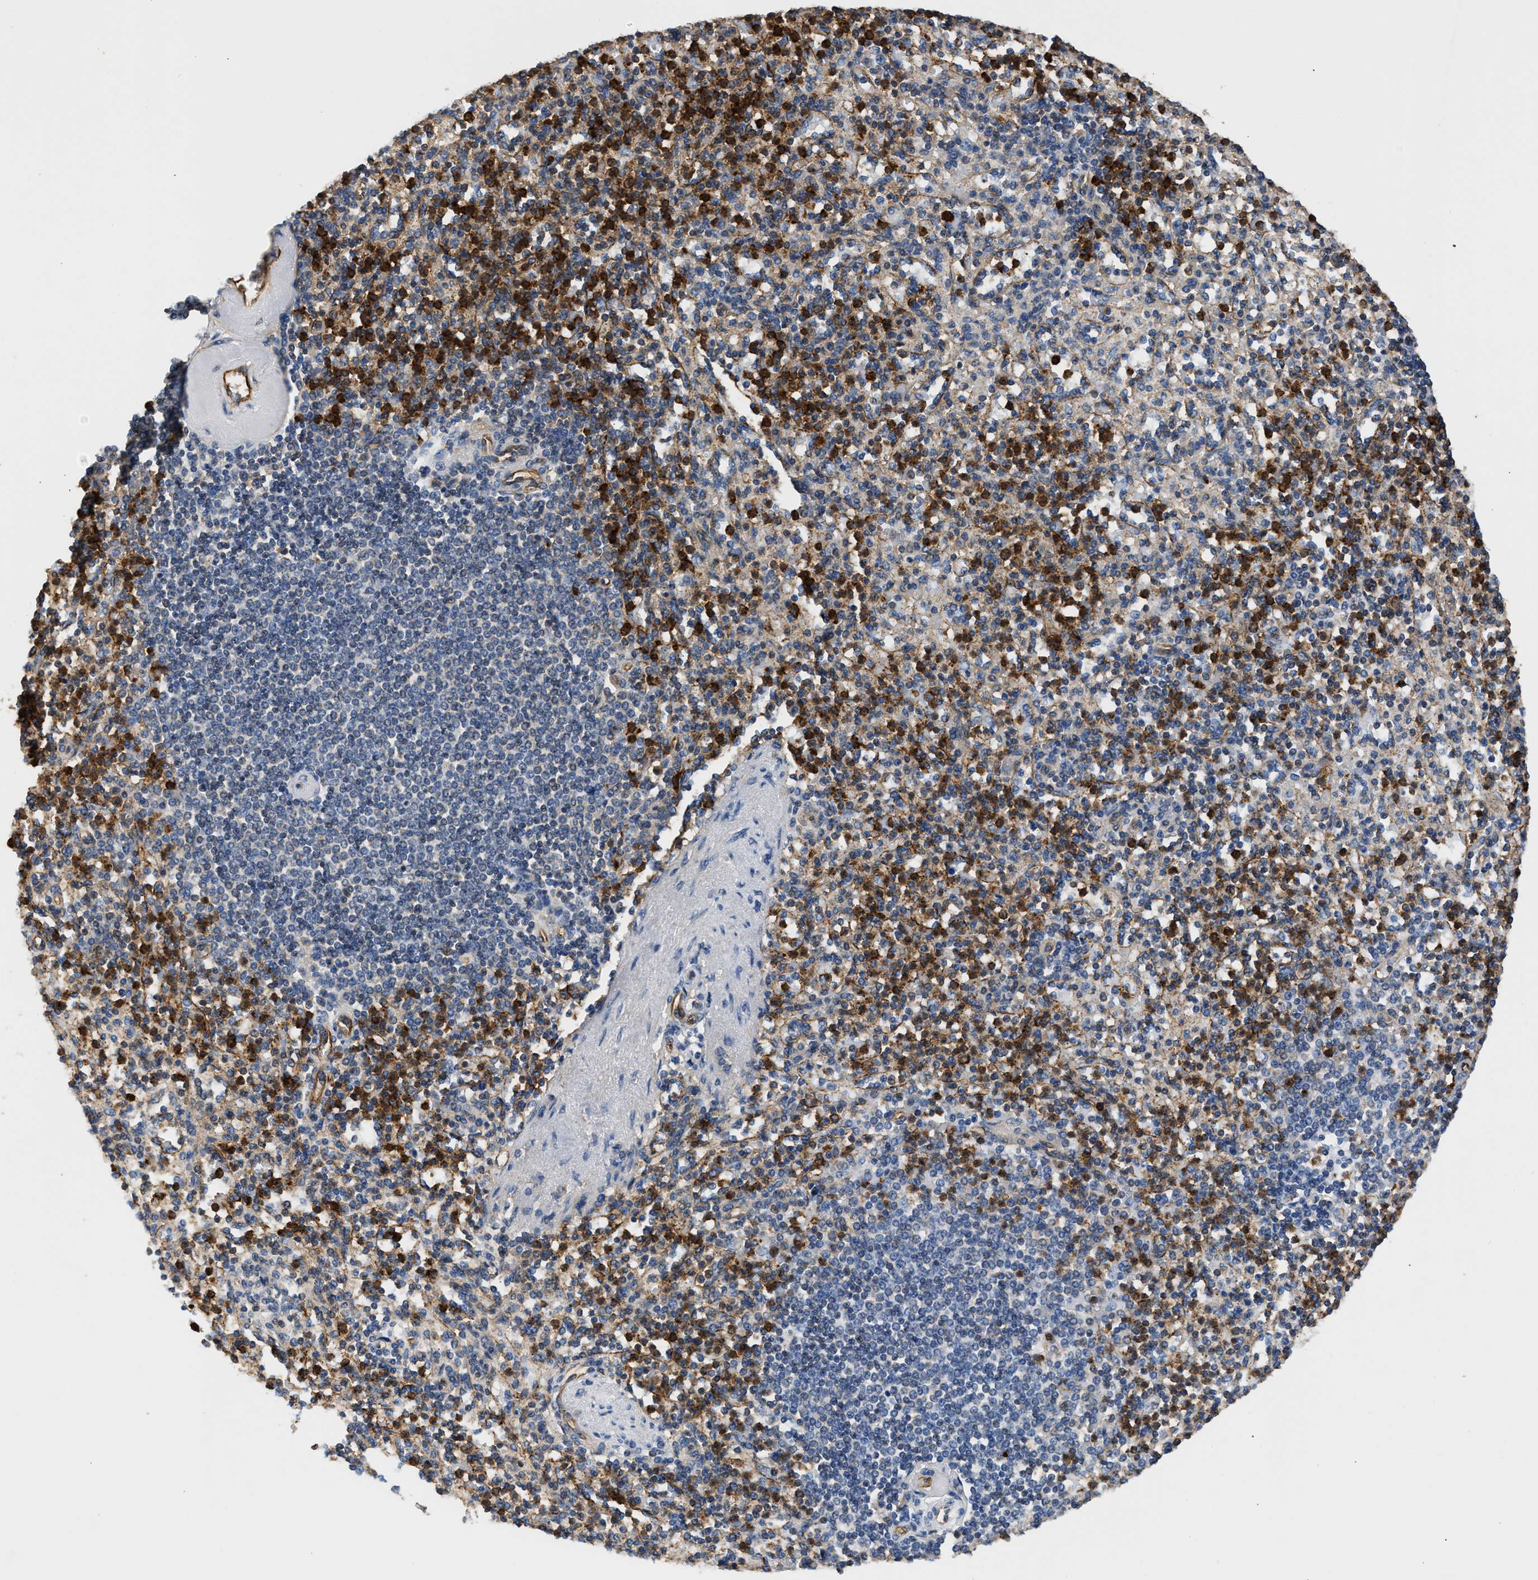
{"staining": {"intensity": "strong", "quantity": "<25%", "location": "cytoplasmic/membranous"}, "tissue": "spleen", "cell_type": "Cells in red pulp", "image_type": "normal", "snomed": [{"axis": "morphology", "description": "Normal tissue, NOS"}, {"axis": "topography", "description": "Spleen"}], "caption": "Protein expression analysis of unremarkable spleen displays strong cytoplasmic/membranous expression in approximately <25% of cells in red pulp.", "gene": "SAMD9L", "patient": {"sex": "female", "age": 74}}